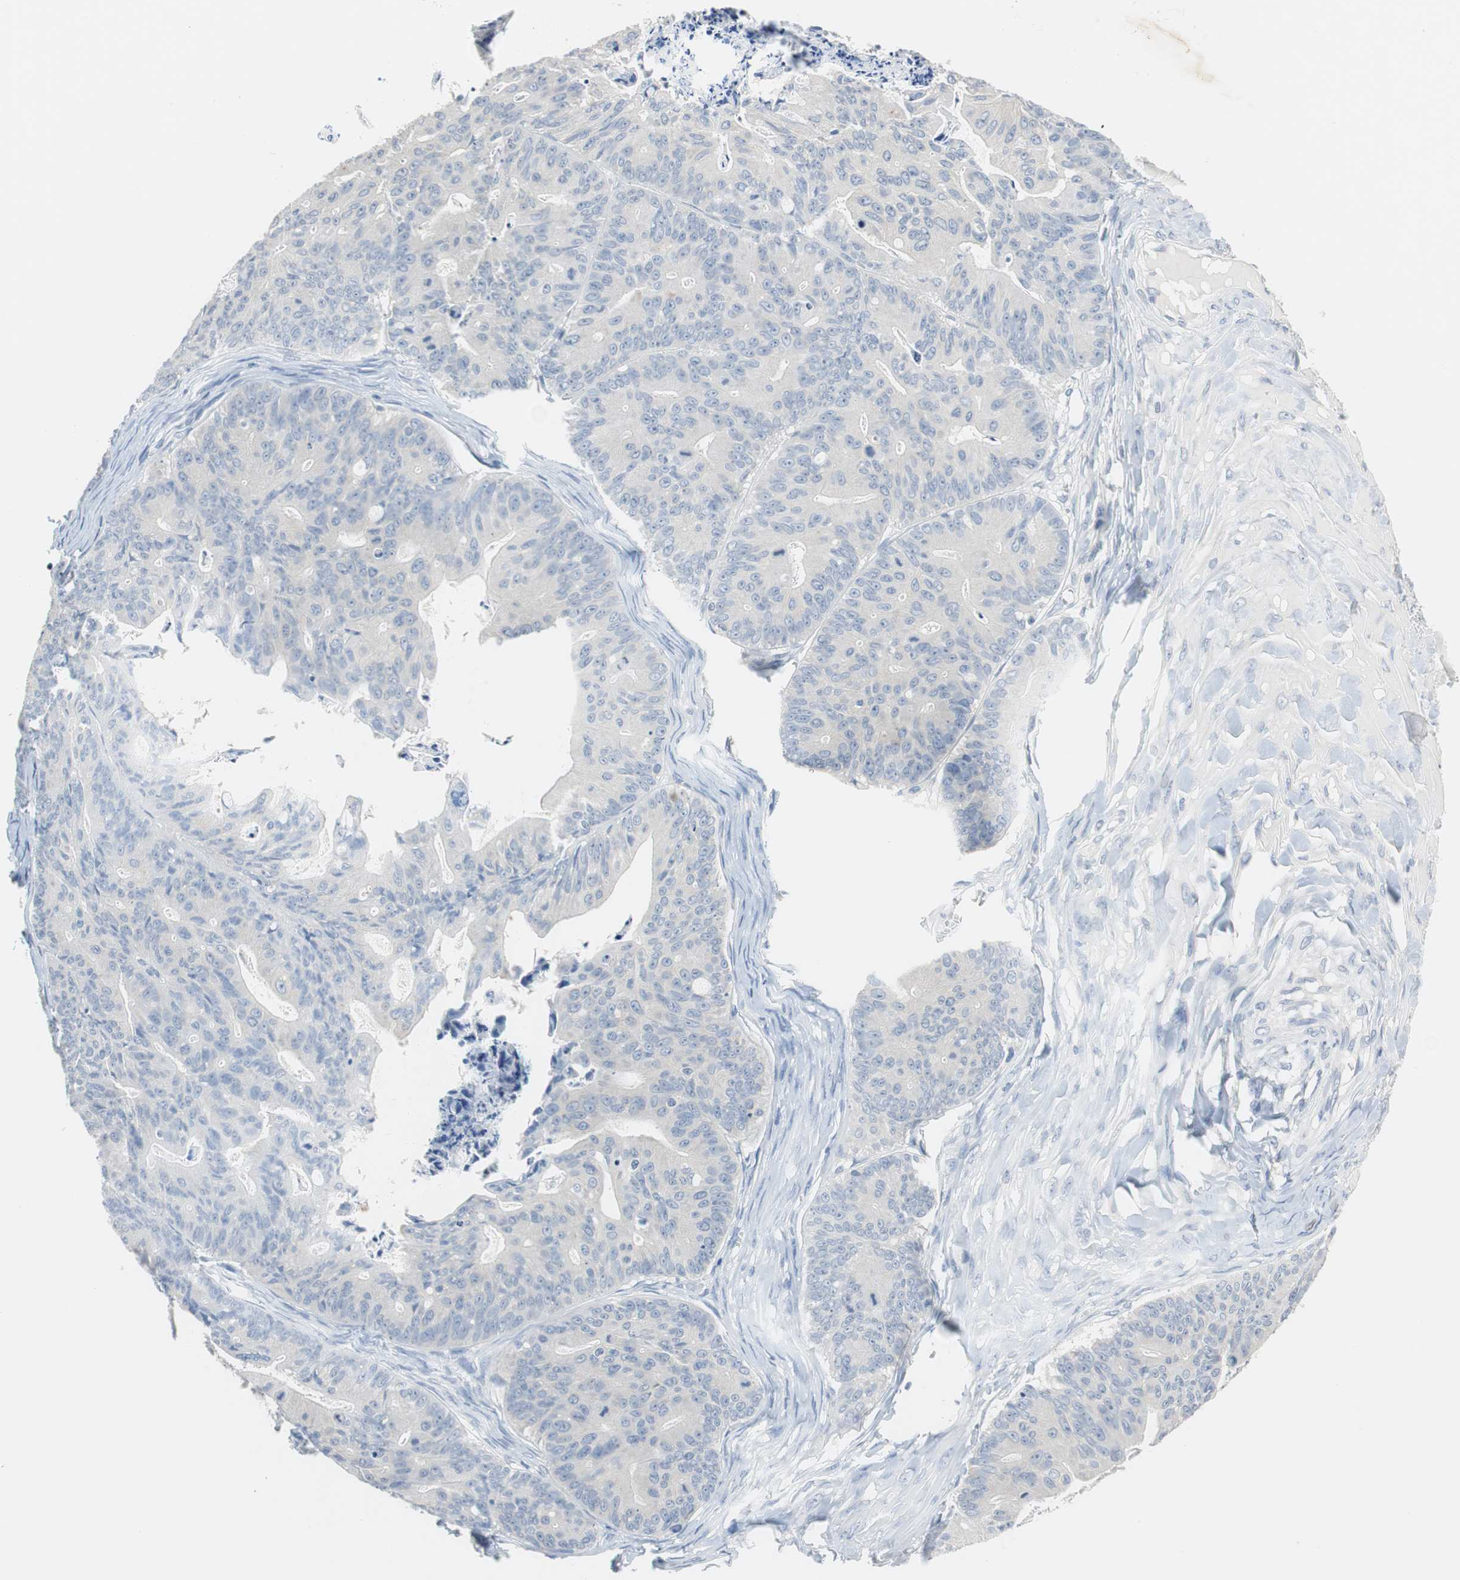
{"staining": {"intensity": "negative", "quantity": "none", "location": "none"}, "tissue": "ovarian cancer", "cell_type": "Tumor cells", "image_type": "cancer", "snomed": [{"axis": "morphology", "description": "Cystadenocarcinoma, mucinous, NOS"}, {"axis": "topography", "description": "Ovary"}], "caption": "Histopathology image shows no significant protein positivity in tumor cells of mucinous cystadenocarcinoma (ovarian).", "gene": "GLCCI1", "patient": {"sex": "female", "age": 36}}